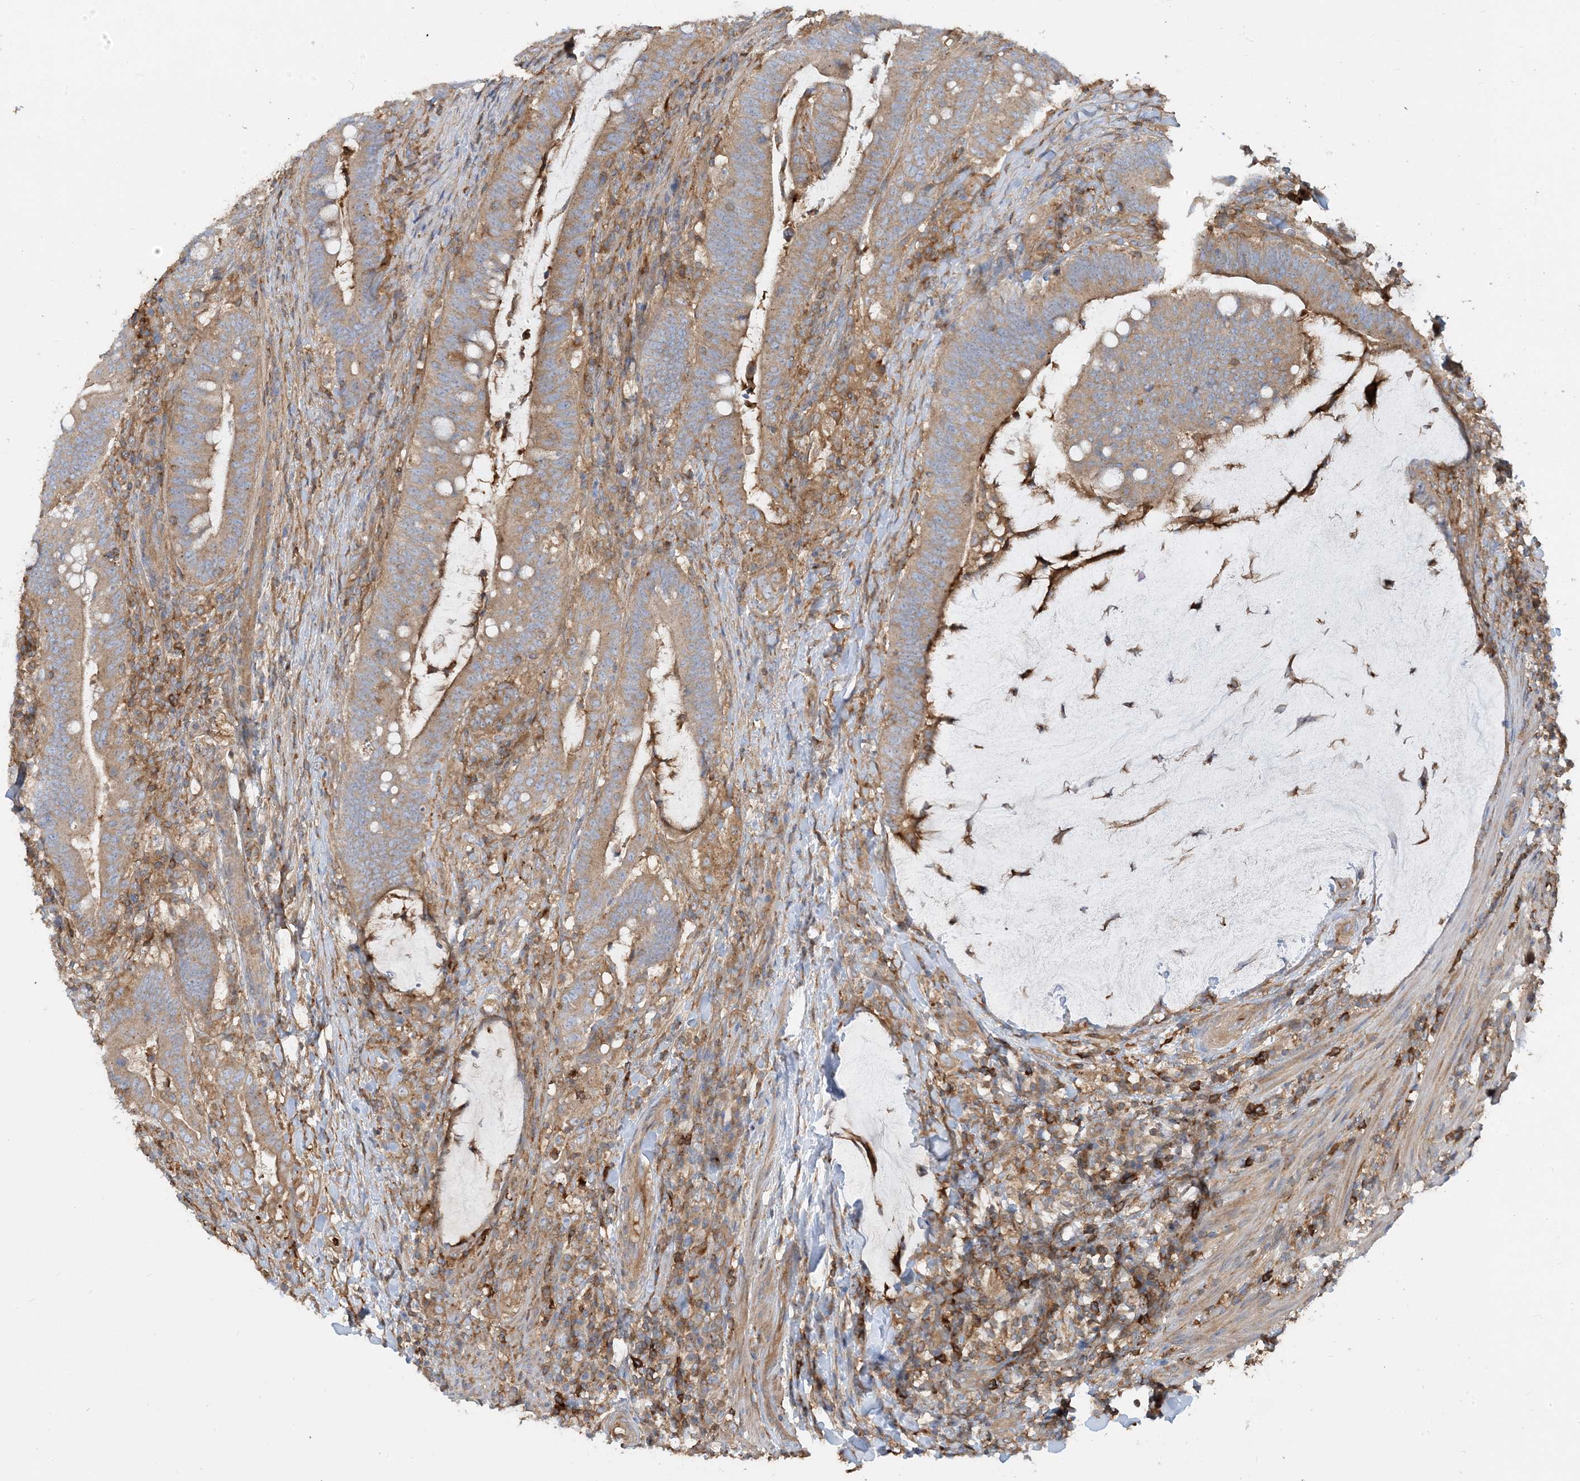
{"staining": {"intensity": "moderate", "quantity": ">75%", "location": "cytoplasmic/membranous"}, "tissue": "colorectal cancer", "cell_type": "Tumor cells", "image_type": "cancer", "snomed": [{"axis": "morphology", "description": "Adenocarcinoma, NOS"}, {"axis": "topography", "description": "Colon"}], "caption": "Colorectal cancer tissue shows moderate cytoplasmic/membranous expression in approximately >75% of tumor cells, visualized by immunohistochemistry.", "gene": "SFMBT2", "patient": {"sex": "female", "age": 66}}